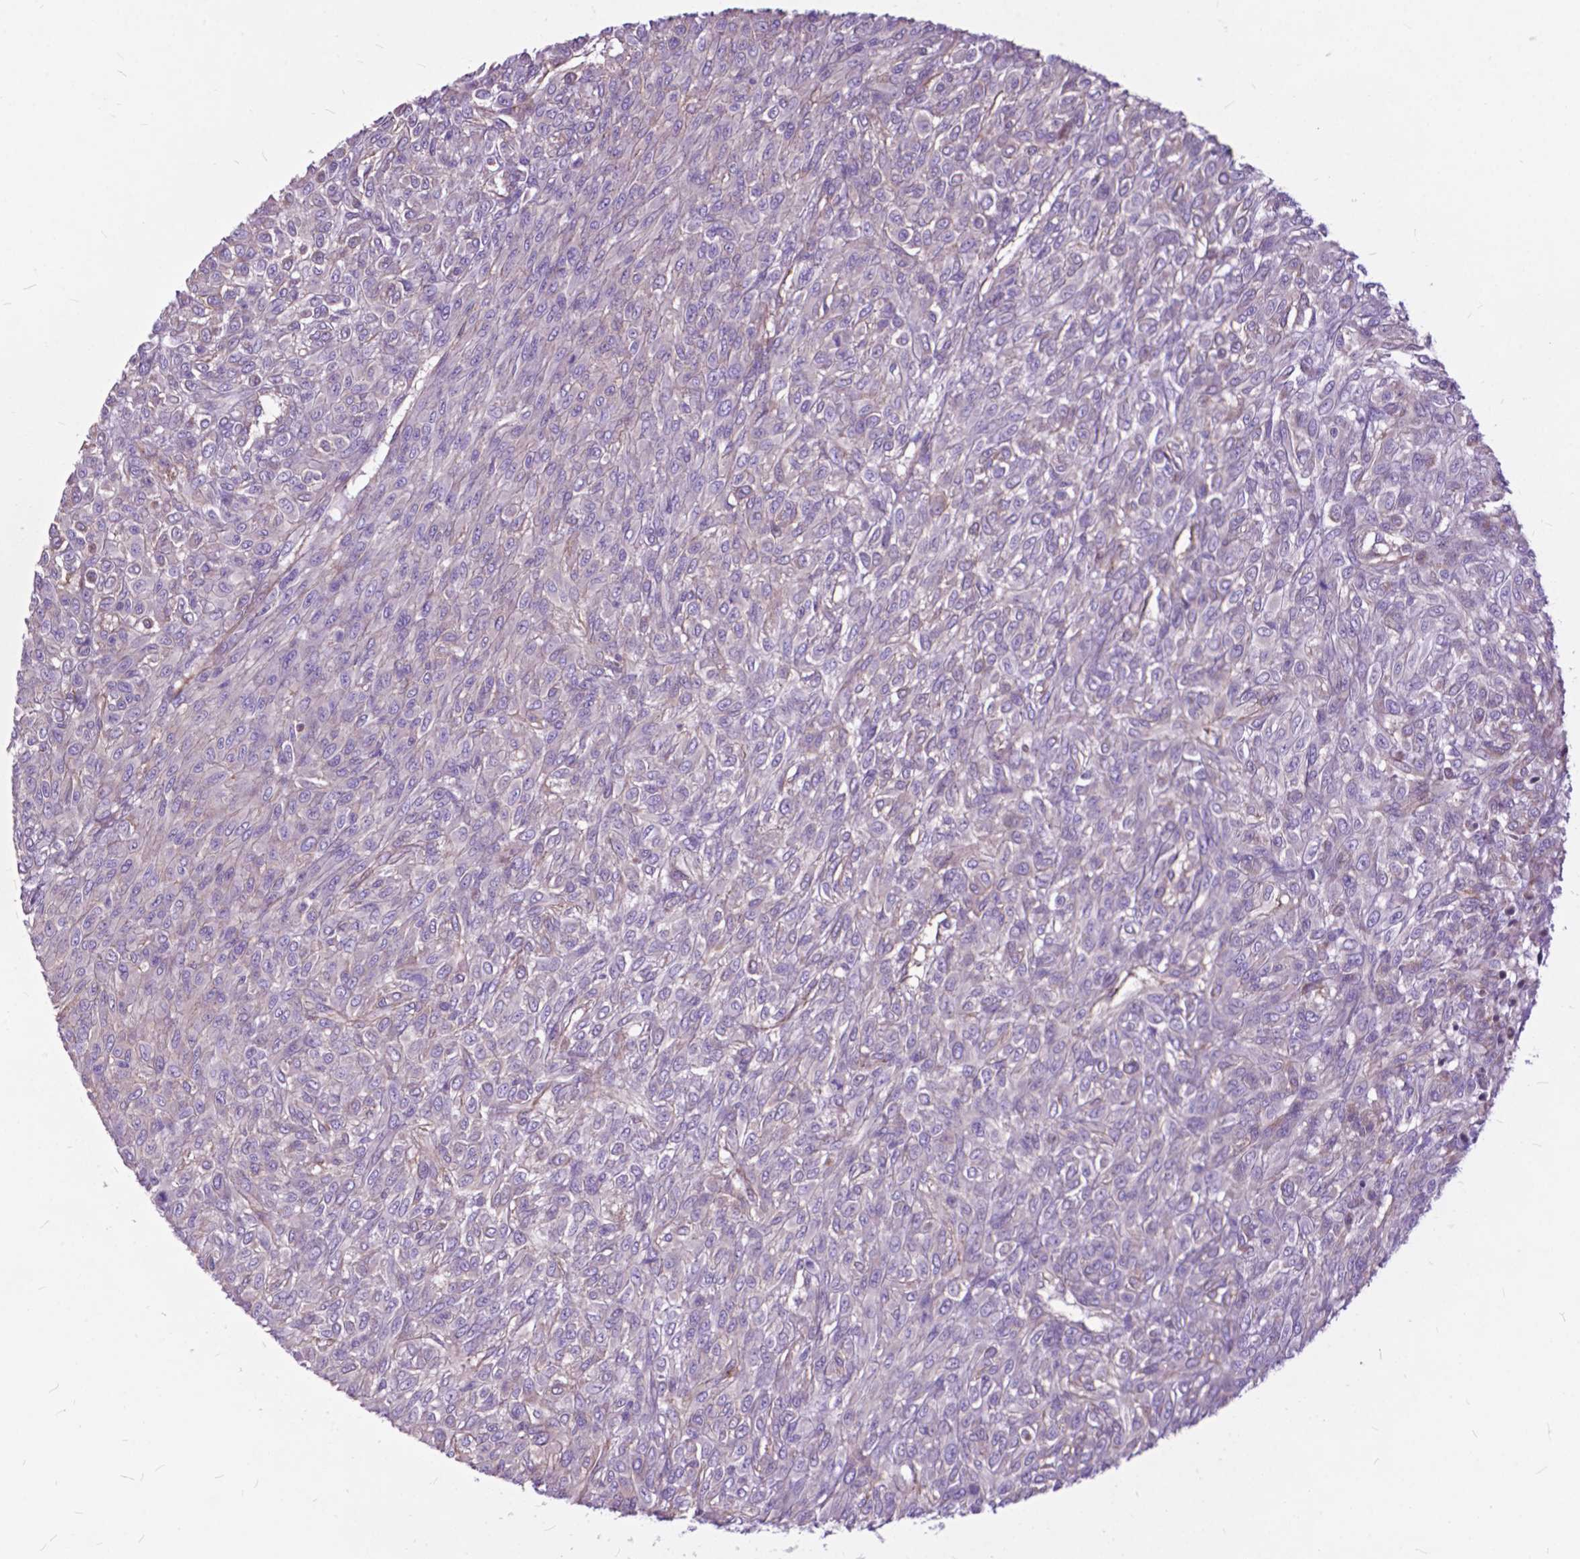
{"staining": {"intensity": "negative", "quantity": "none", "location": "none"}, "tissue": "renal cancer", "cell_type": "Tumor cells", "image_type": "cancer", "snomed": [{"axis": "morphology", "description": "Adenocarcinoma, NOS"}, {"axis": "topography", "description": "Kidney"}], "caption": "IHC micrograph of renal cancer (adenocarcinoma) stained for a protein (brown), which shows no staining in tumor cells. Nuclei are stained in blue.", "gene": "FLT4", "patient": {"sex": "male", "age": 58}}